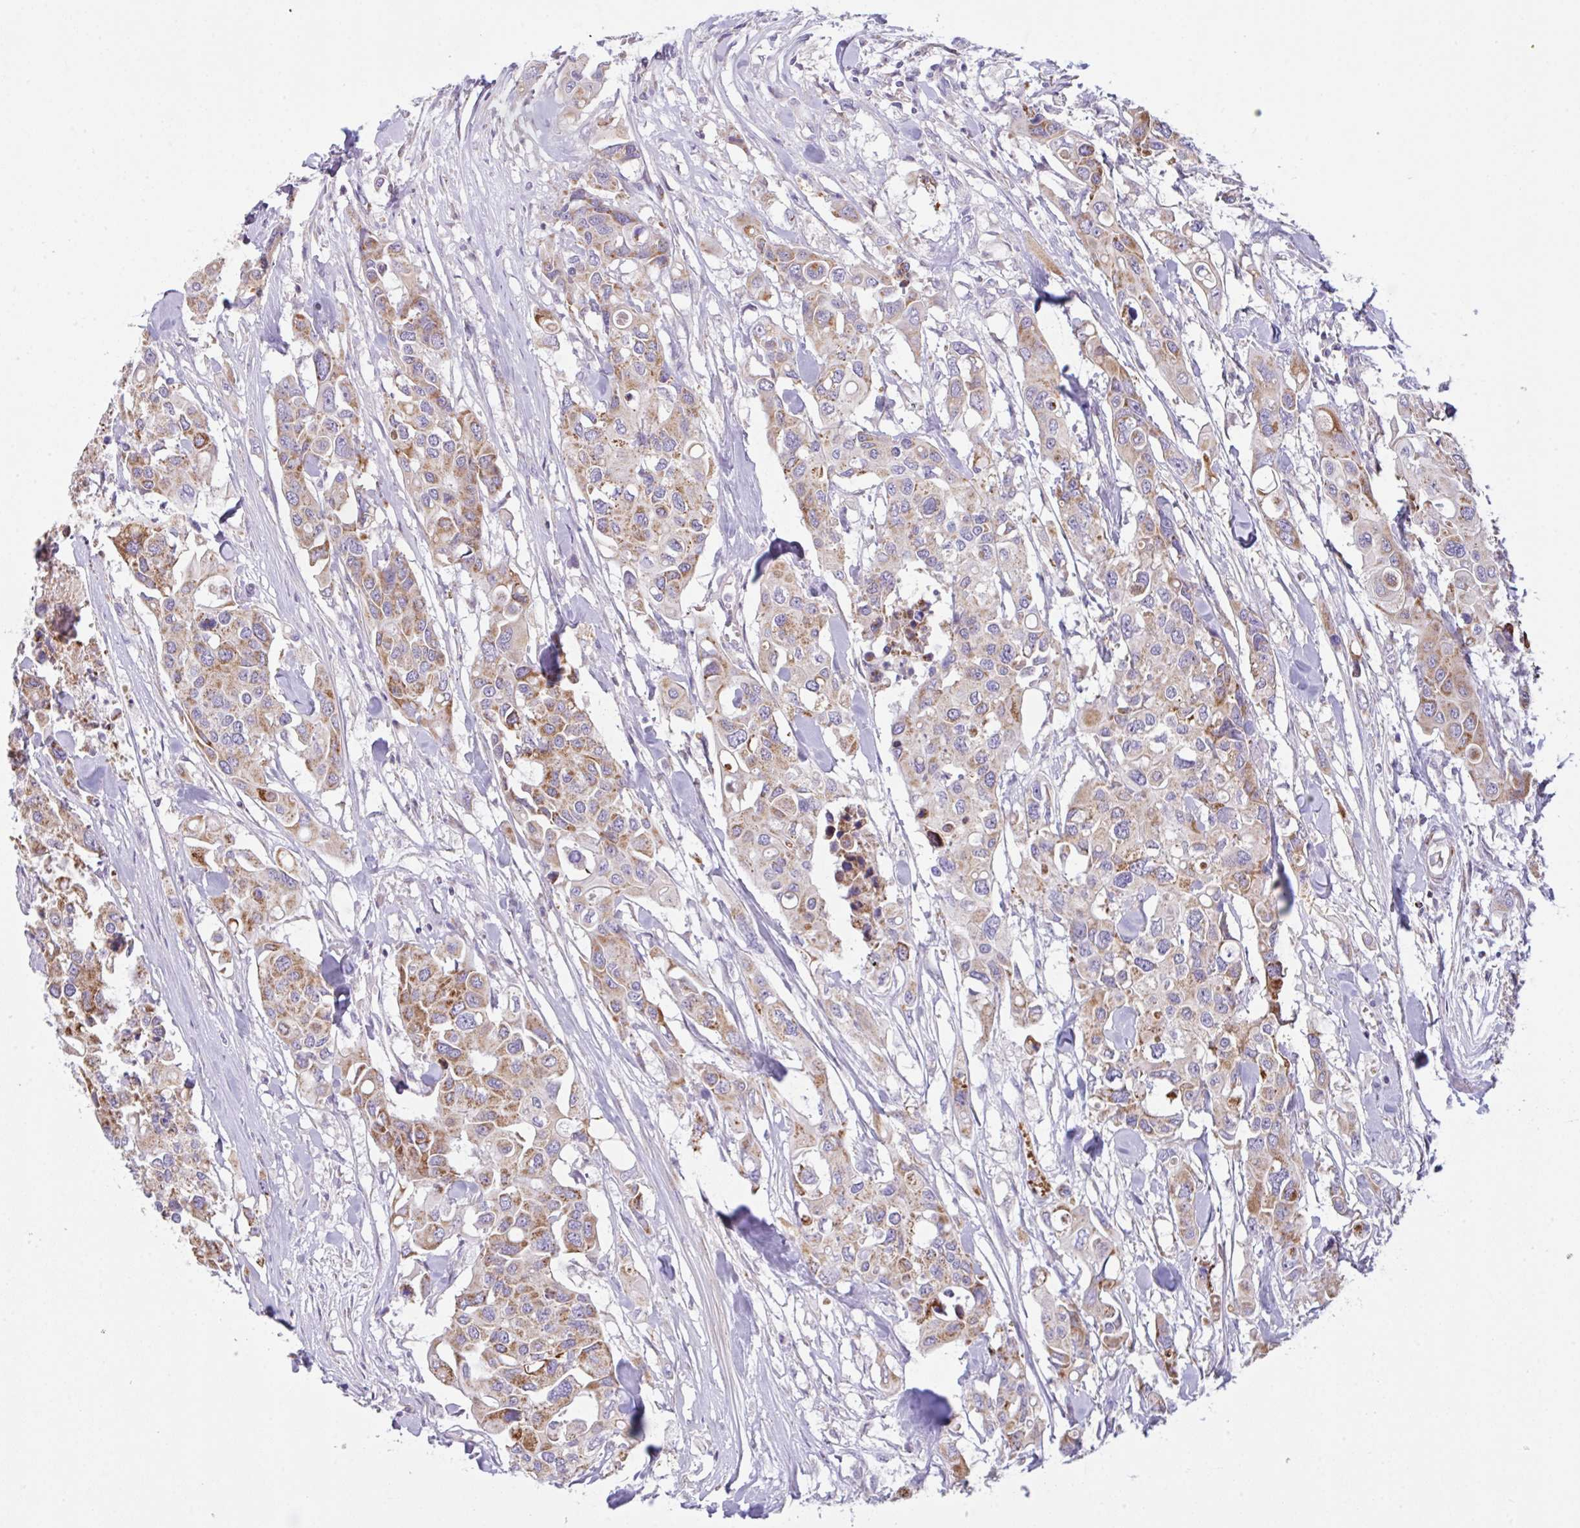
{"staining": {"intensity": "moderate", "quantity": ">75%", "location": "cytoplasmic/membranous"}, "tissue": "colorectal cancer", "cell_type": "Tumor cells", "image_type": "cancer", "snomed": [{"axis": "morphology", "description": "Adenocarcinoma, NOS"}, {"axis": "topography", "description": "Colon"}], "caption": "Colorectal cancer stained with DAB IHC exhibits medium levels of moderate cytoplasmic/membranous staining in approximately >75% of tumor cells.", "gene": "CHDH", "patient": {"sex": "male", "age": 77}}